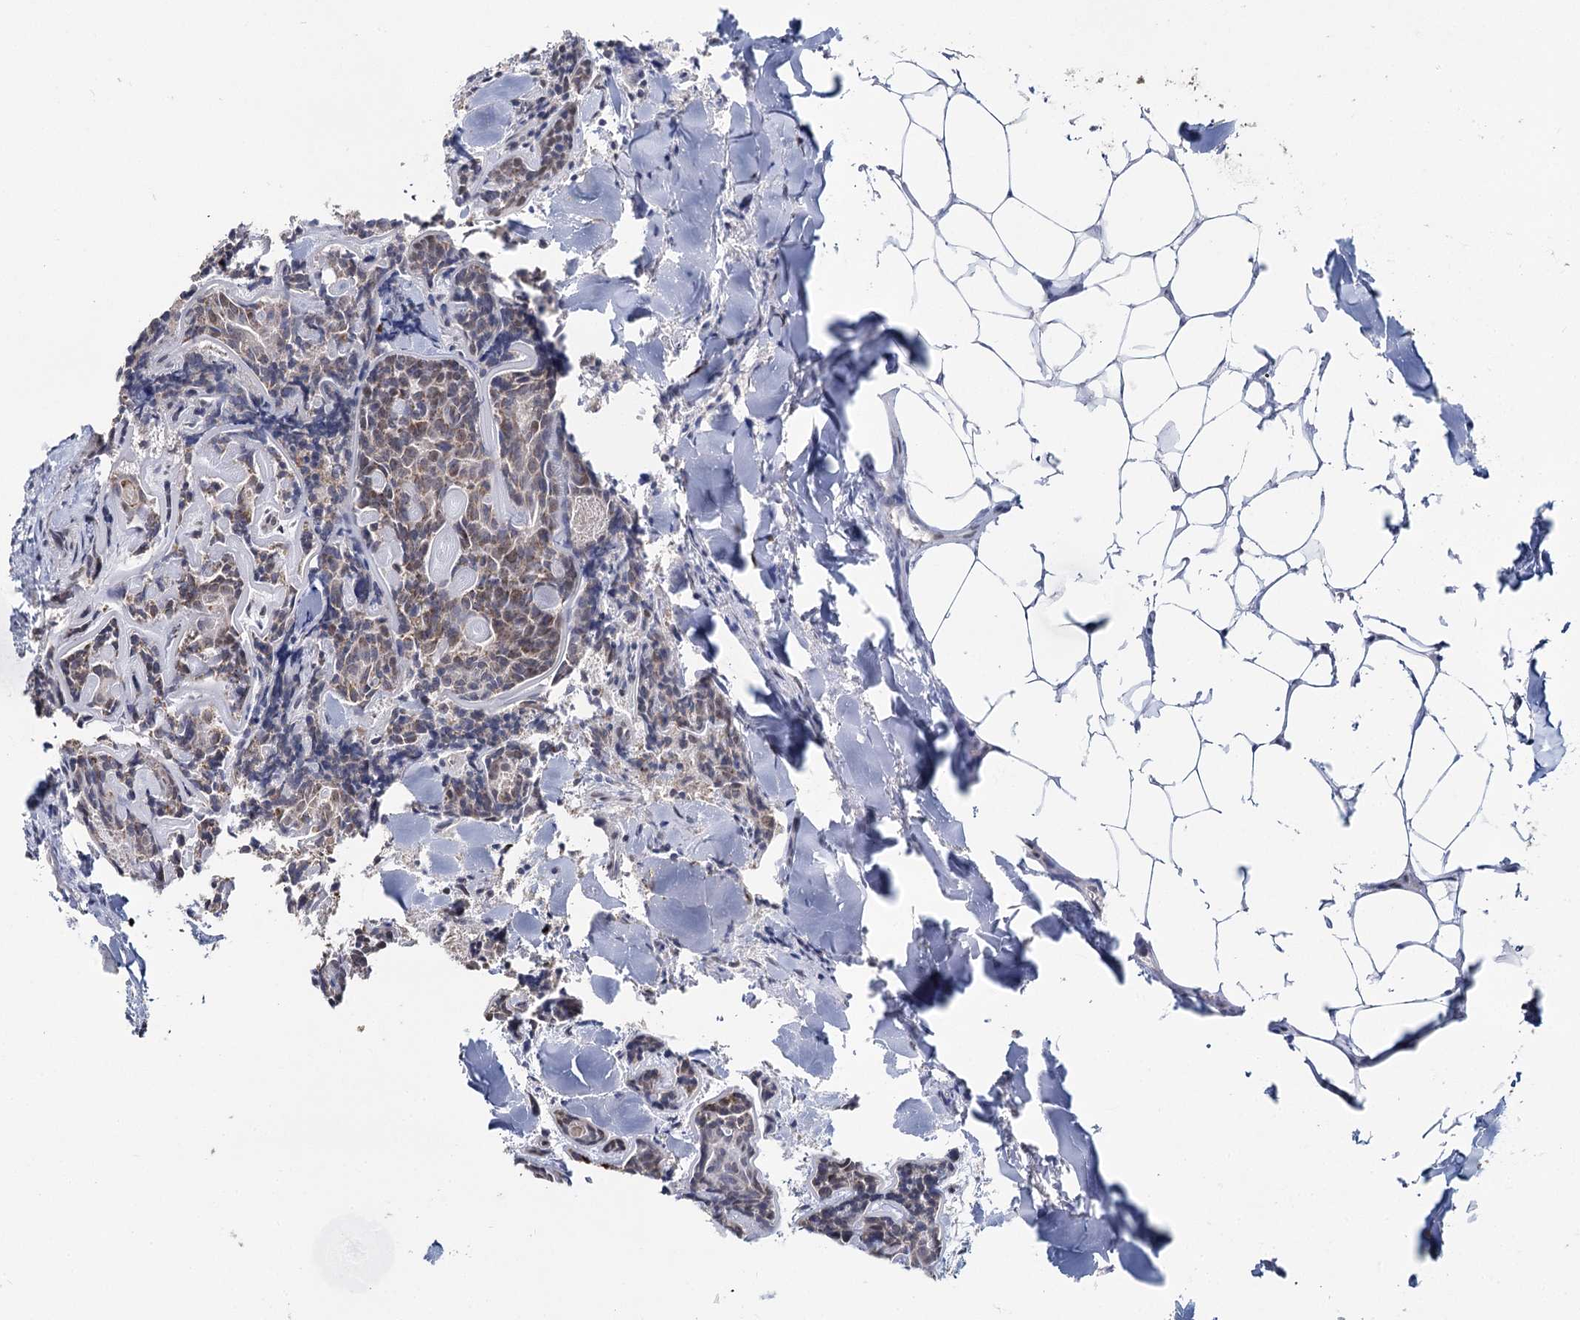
{"staining": {"intensity": "weak", "quantity": "25%-75%", "location": "cytoplasmic/membranous,nuclear"}, "tissue": "head and neck cancer", "cell_type": "Tumor cells", "image_type": "cancer", "snomed": [{"axis": "morphology", "description": "Adenocarcinoma, NOS"}, {"axis": "topography", "description": "Salivary gland"}, {"axis": "topography", "description": "Head-Neck"}], "caption": "A micrograph showing weak cytoplasmic/membranous and nuclear positivity in about 25%-75% of tumor cells in head and neck cancer (adenocarcinoma), as visualized by brown immunohistochemical staining.", "gene": "PDHX", "patient": {"sex": "female", "age": 63}}